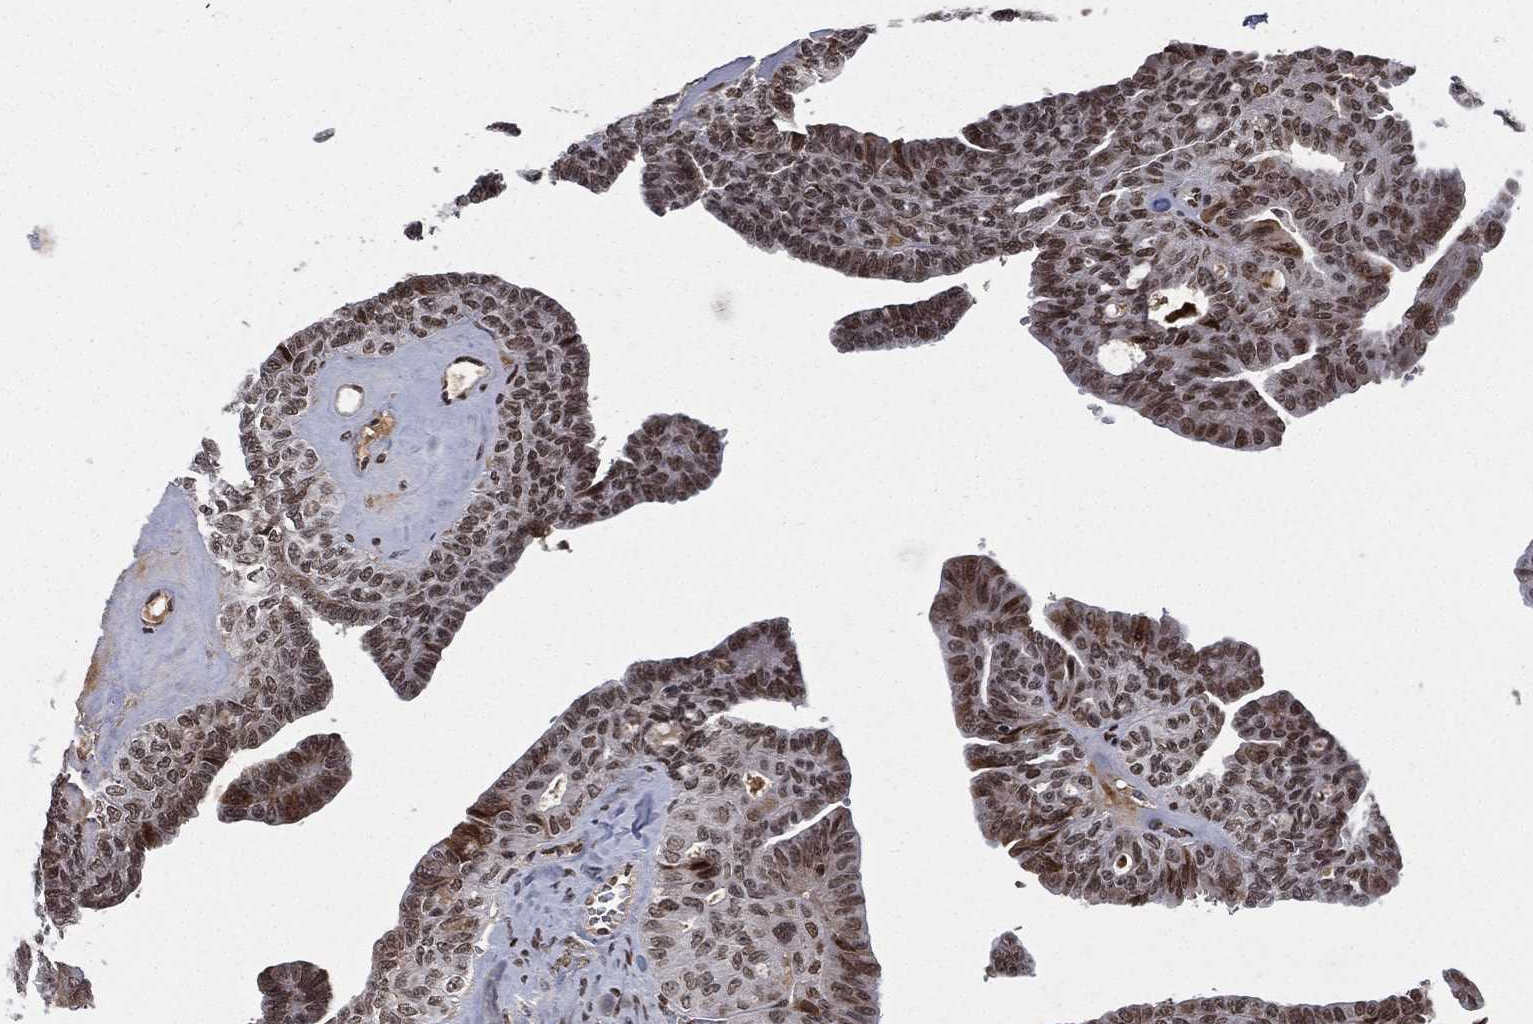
{"staining": {"intensity": "moderate", "quantity": ">75%", "location": "nuclear"}, "tissue": "ovarian cancer", "cell_type": "Tumor cells", "image_type": "cancer", "snomed": [{"axis": "morphology", "description": "Cystadenocarcinoma, serous, NOS"}, {"axis": "topography", "description": "Ovary"}], "caption": "Moderate nuclear expression is seen in about >75% of tumor cells in ovarian cancer (serous cystadenocarcinoma).", "gene": "RTF1", "patient": {"sex": "female", "age": 71}}